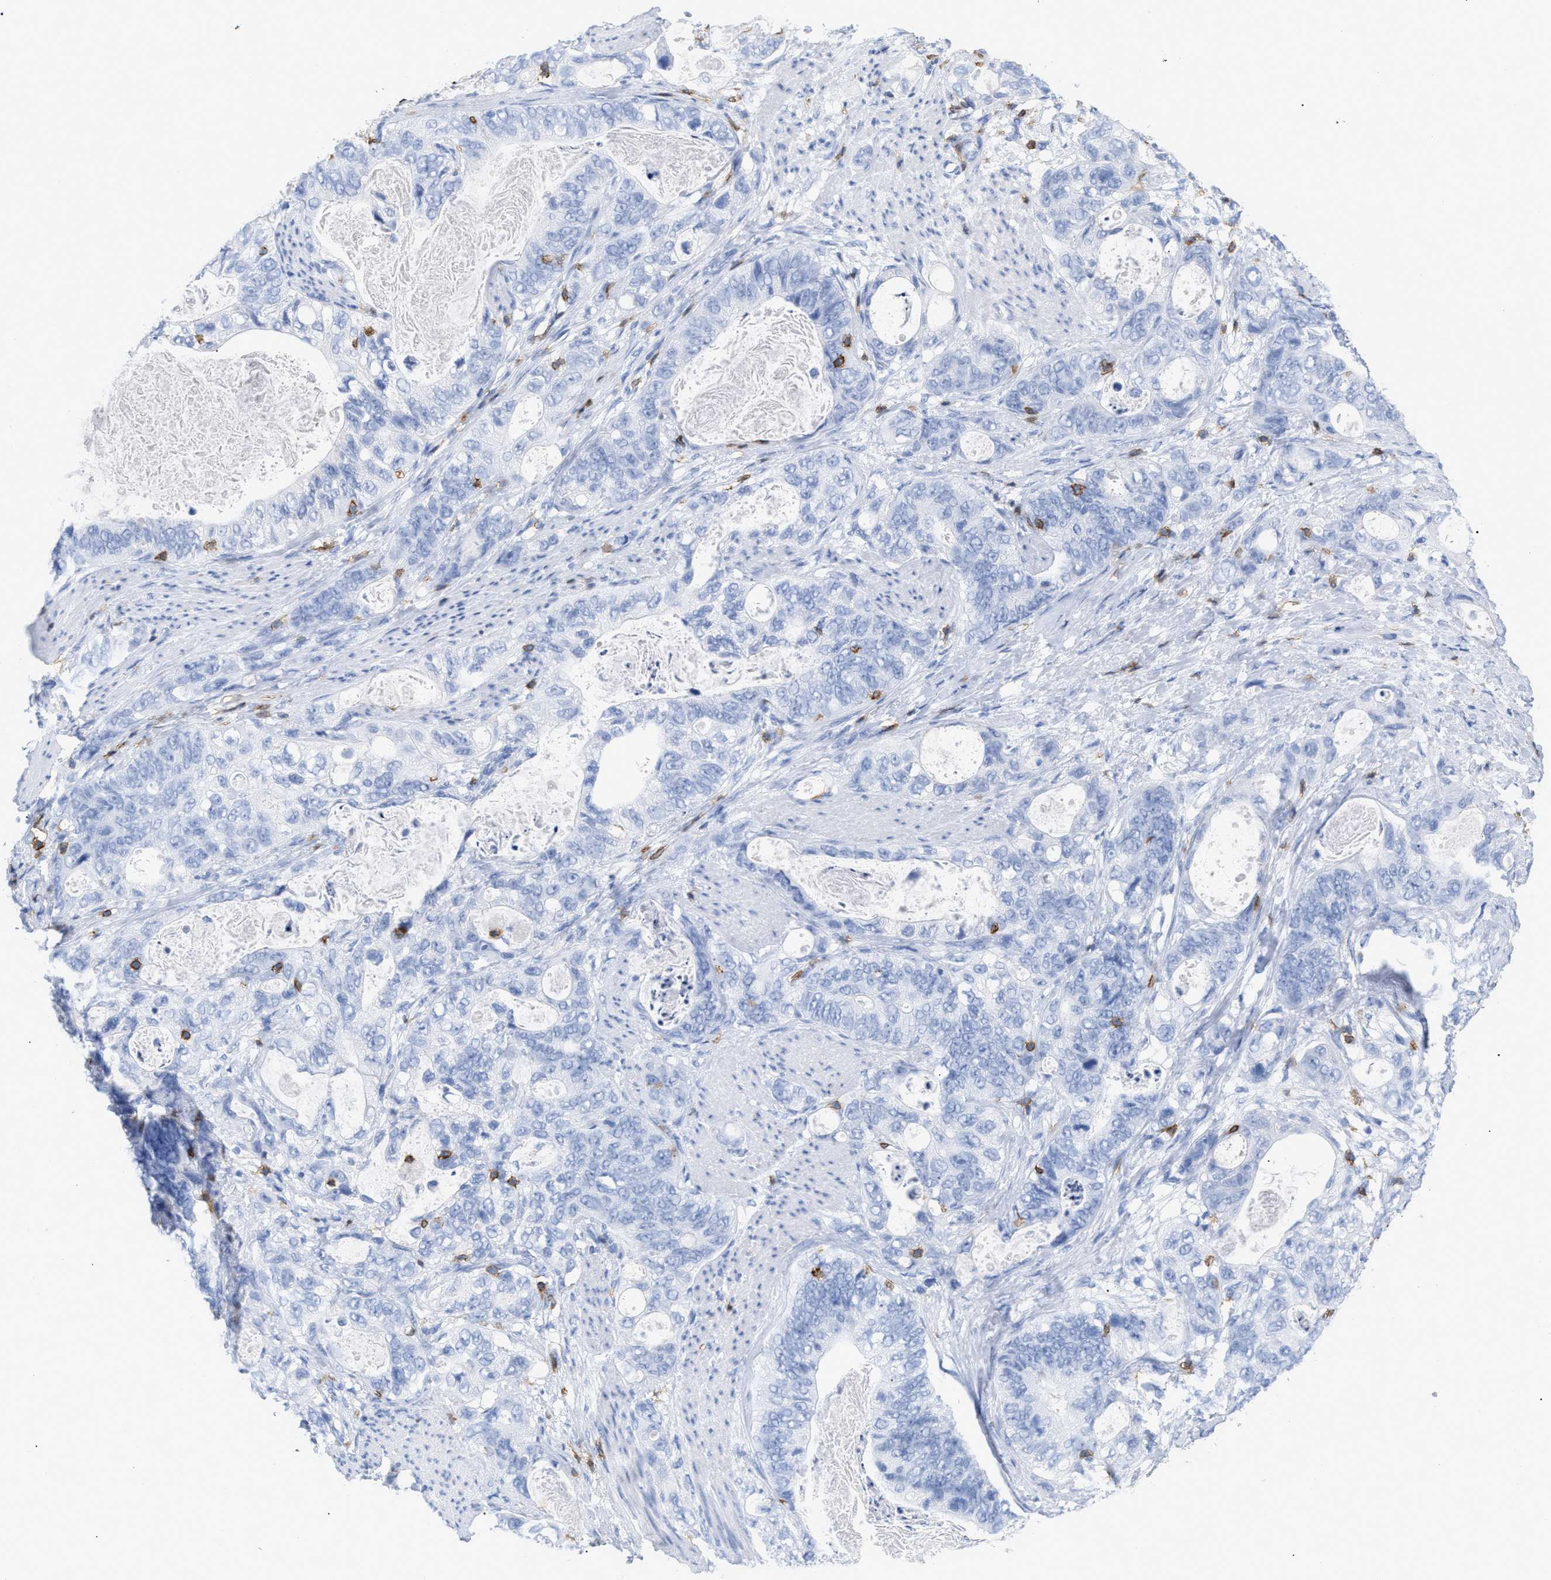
{"staining": {"intensity": "negative", "quantity": "none", "location": "none"}, "tissue": "stomach cancer", "cell_type": "Tumor cells", "image_type": "cancer", "snomed": [{"axis": "morphology", "description": "Normal tissue, NOS"}, {"axis": "morphology", "description": "Adenocarcinoma, NOS"}, {"axis": "topography", "description": "Stomach"}], "caption": "The IHC image has no significant expression in tumor cells of adenocarcinoma (stomach) tissue.", "gene": "CD5", "patient": {"sex": "female", "age": 89}}